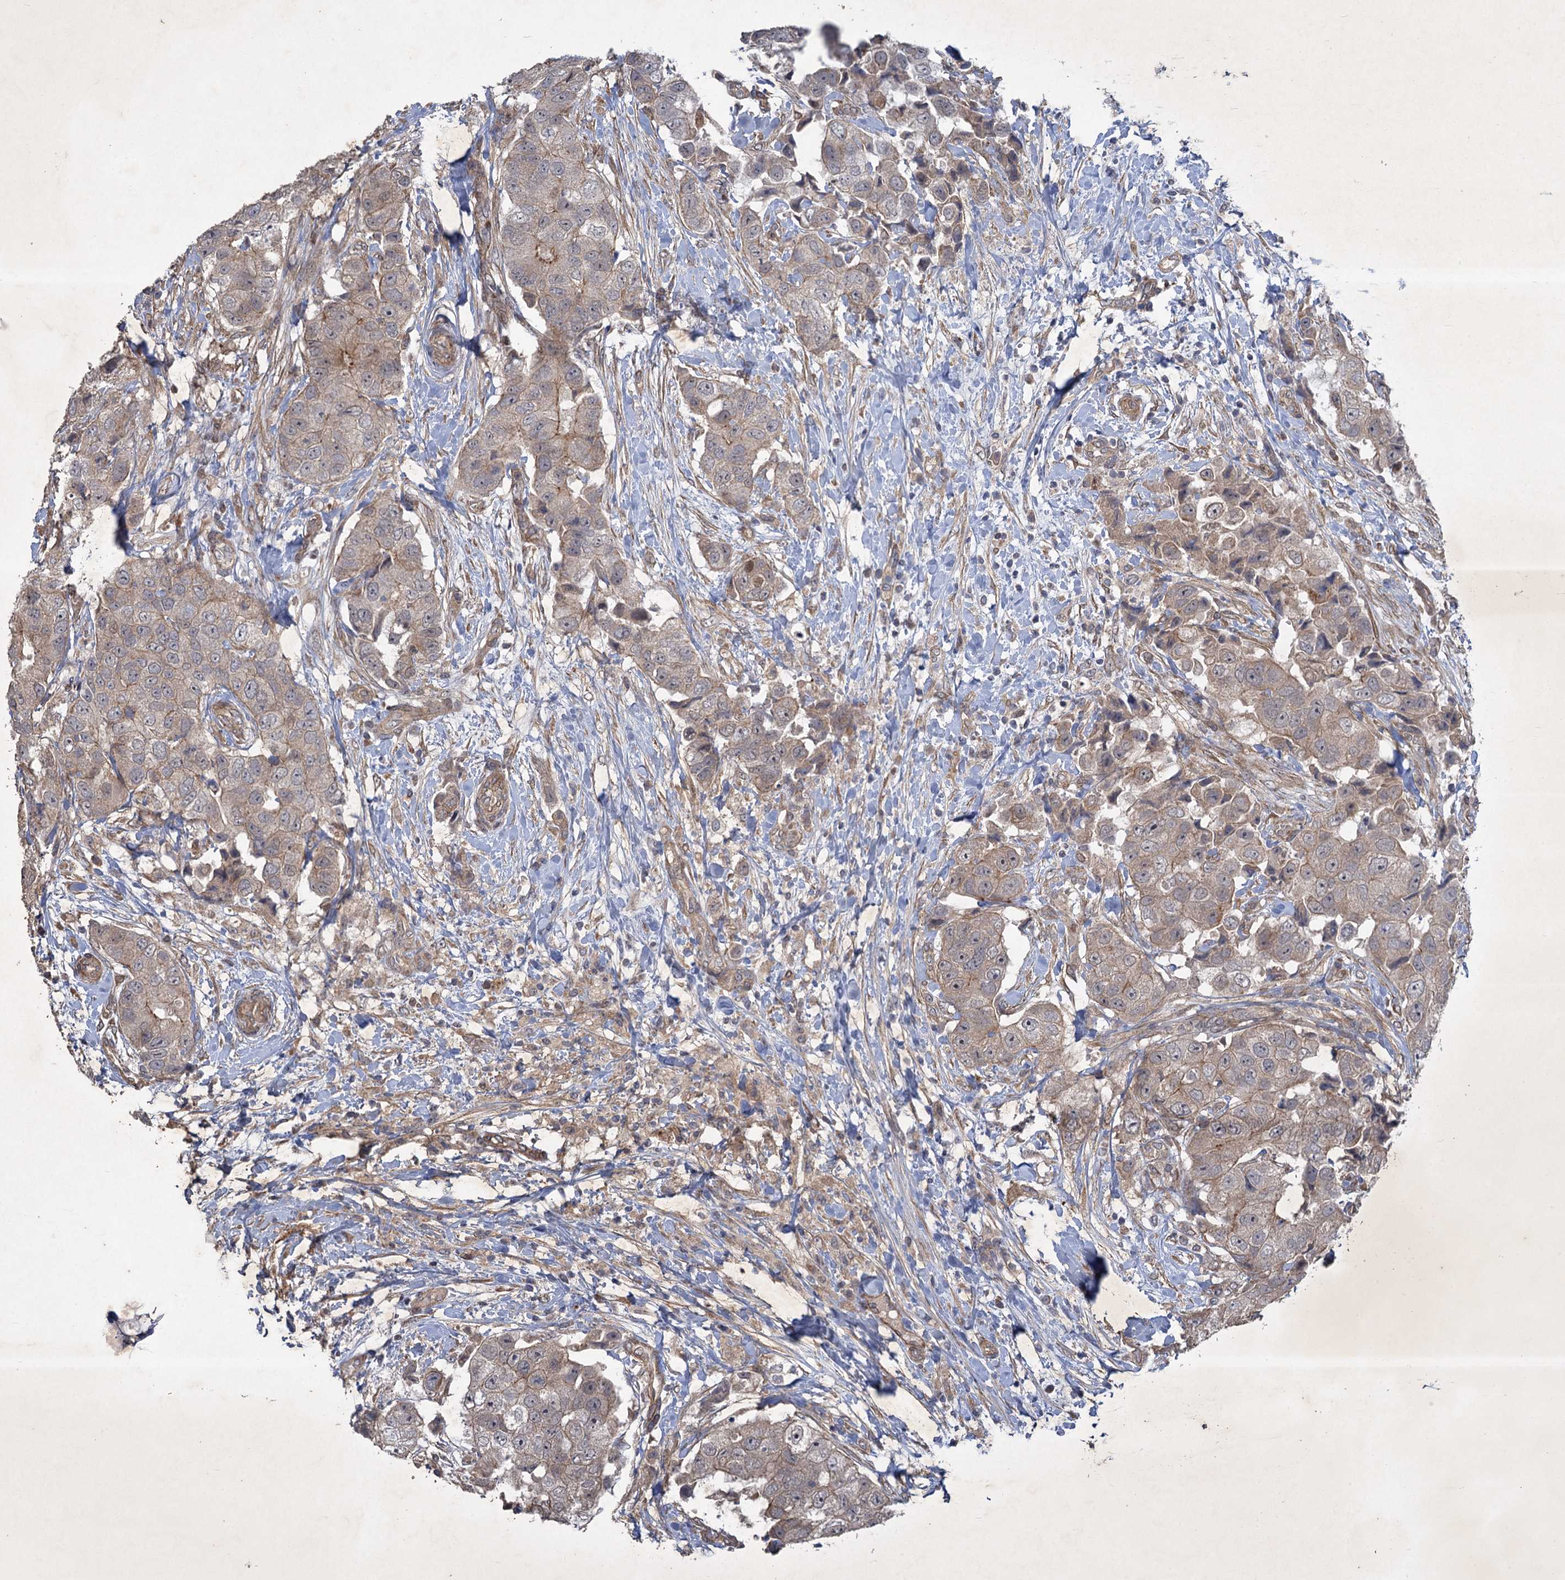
{"staining": {"intensity": "weak", "quantity": "<25%", "location": "cytoplasmic/membranous"}, "tissue": "breast cancer", "cell_type": "Tumor cells", "image_type": "cancer", "snomed": [{"axis": "morphology", "description": "Normal tissue, NOS"}, {"axis": "morphology", "description": "Duct carcinoma"}, {"axis": "topography", "description": "Breast"}], "caption": "DAB (3,3'-diaminobenzidine) immunohistochemical staining of intraductal carcinoma (breast) shows no significant expression in tumor cells.", "gene": "NUDT22", "patient": {"sex": "female", "age": 62}}